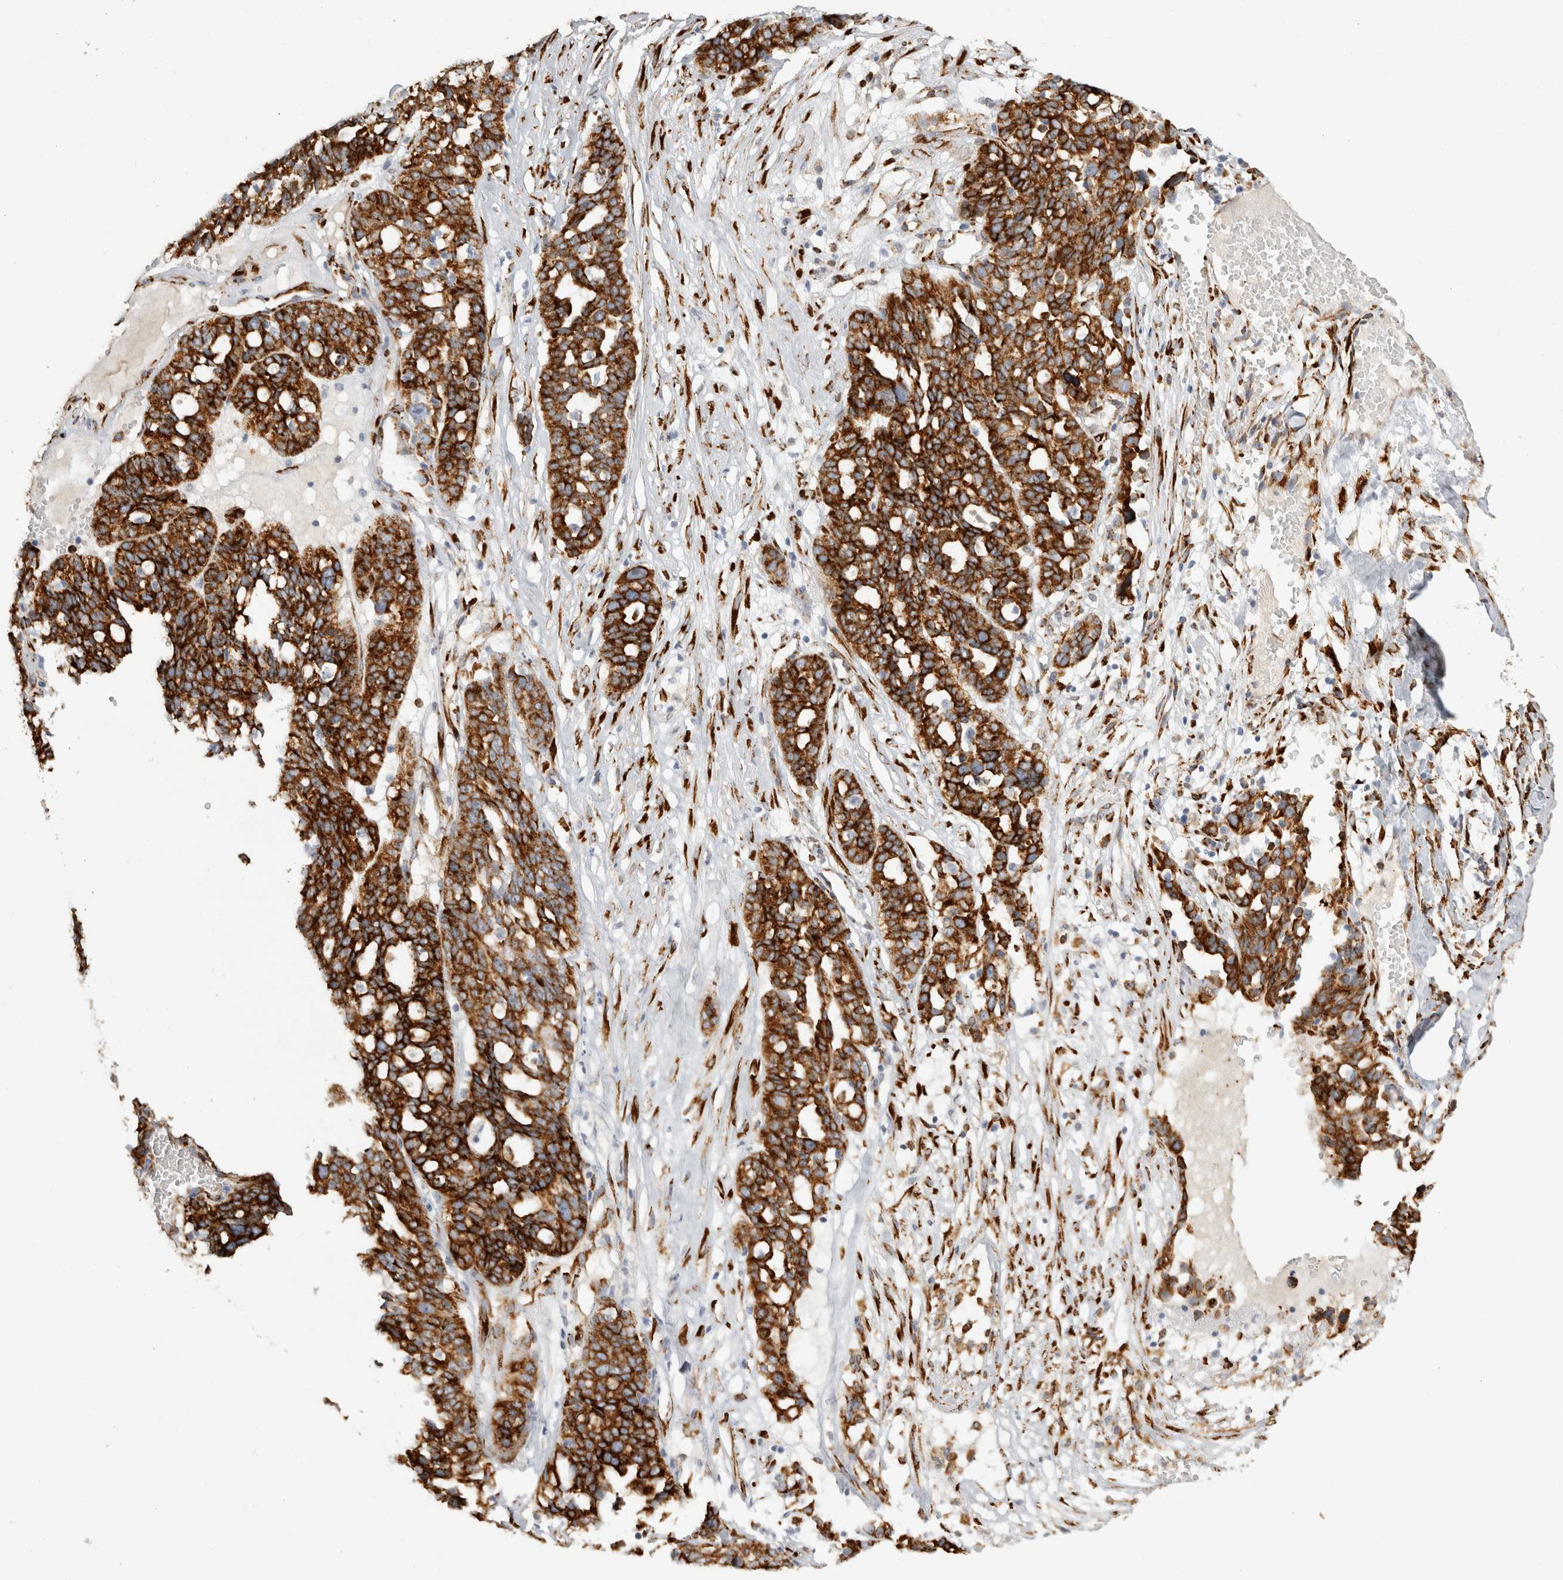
{"staining": {"intensity": "strong", "quantity": ">75%", "location": "cytoplasmic/membranous"}, "tissue": "ovarian cancer", "cell_type": "Tumor cells", "image_type": "cancer", "snomed": [{"axis": "morphology", "description": "Cystadenocarcinoma, serous, NOS"}, {"axis": "topography", "description": "Ovary"}], "caption": "A photomicrograph of human ovarian cancer stained for a protein reveals strong cytoplasmic/membranous brown staining in tumor cells.", "gene": "OSTN", "patient": {"sex": "female", "age": 59}}